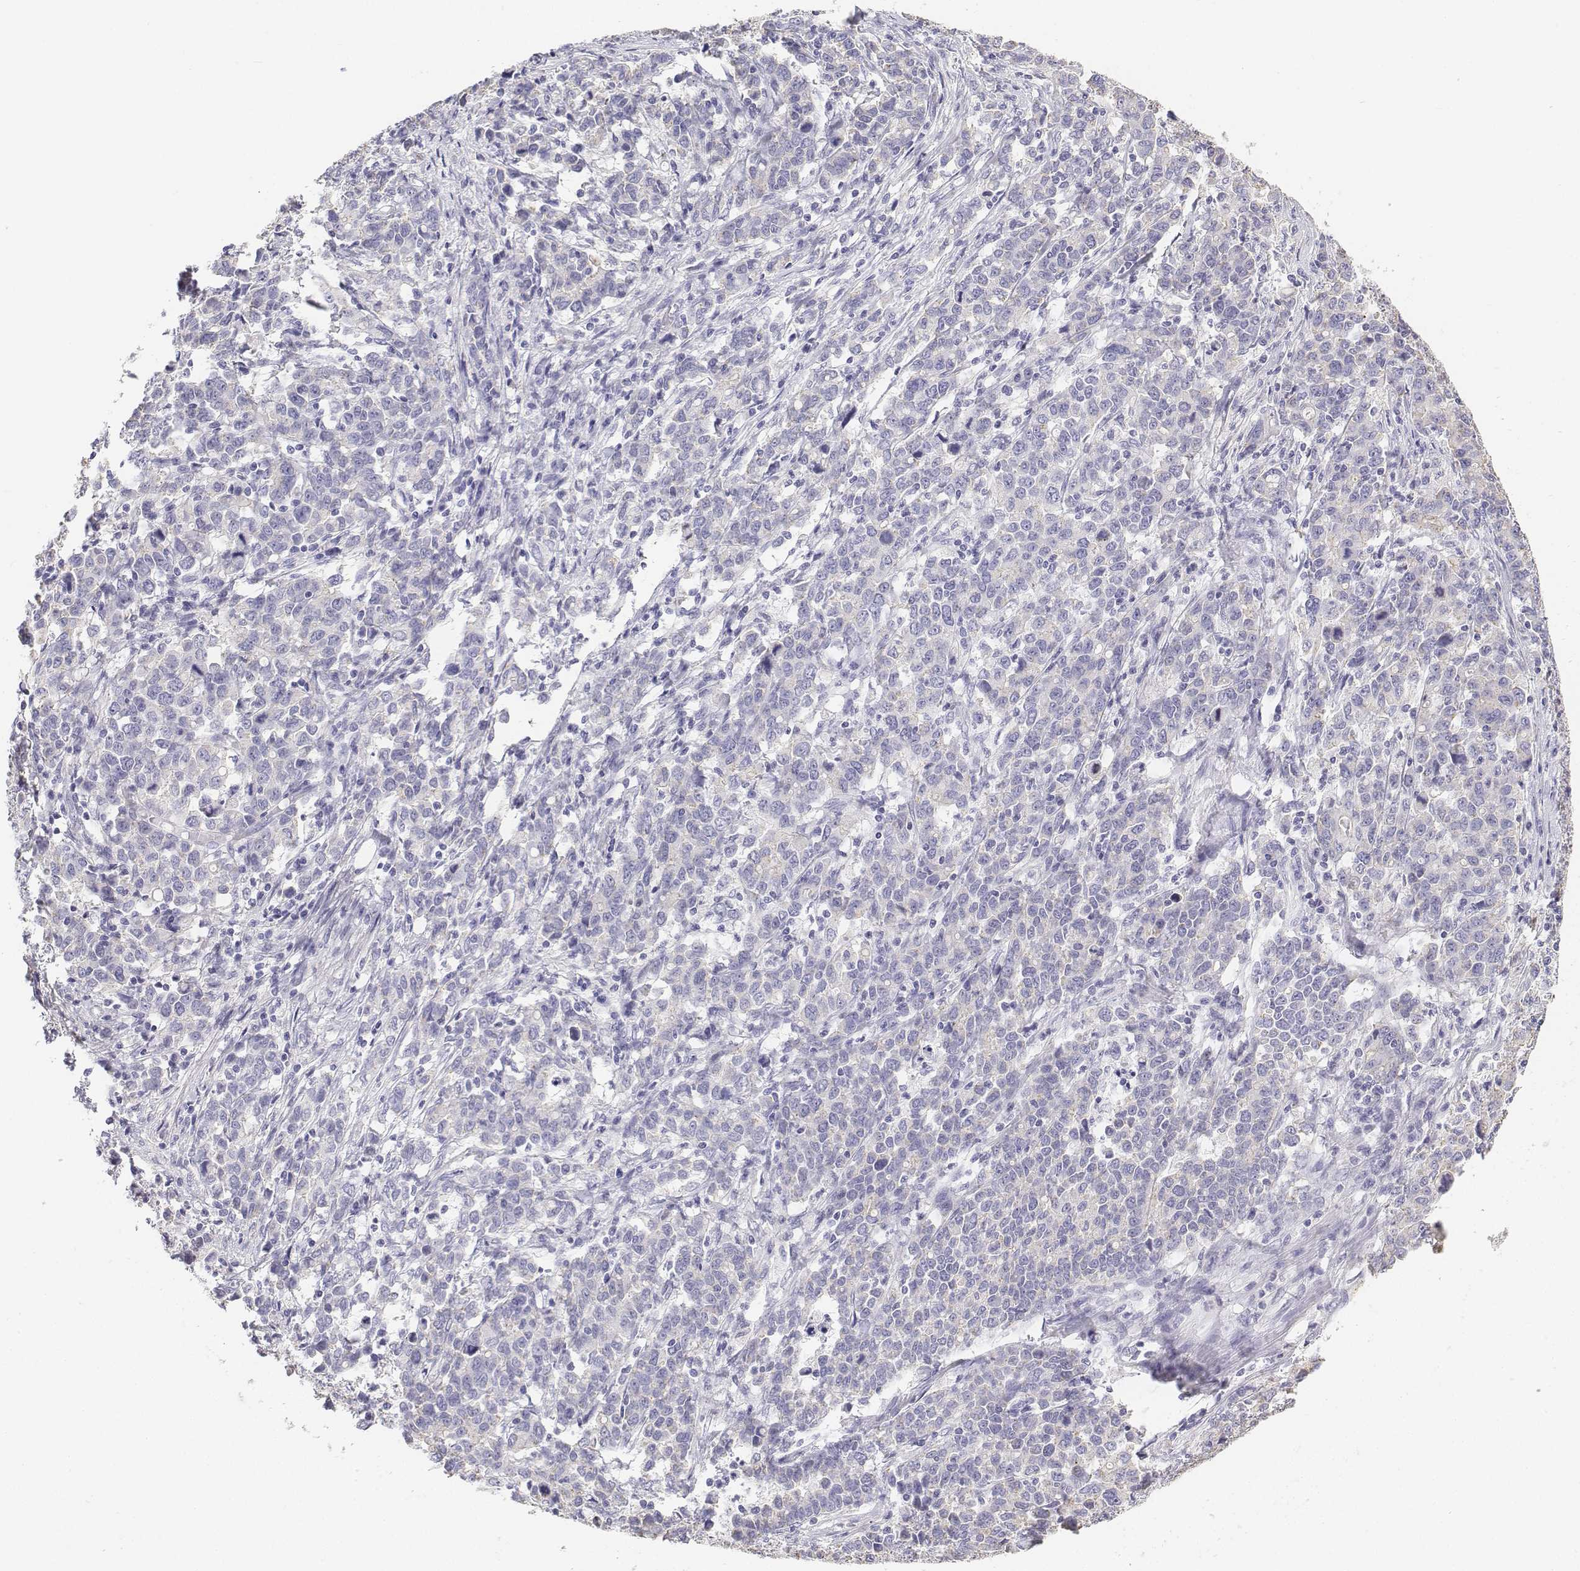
{"staining": {"intensity": "negative", "quantity": "none", "location": "none"}, "tissue": "stomach cancer", "cell_type": "Tumor cells", "image_type": "cancer", "snomed": [{"axis": "morphology", "description": "Adenocarcinoma, NOS"}, {"axis": "topography", "description": "Stomach, upper"}], "caption": "A high-resolution photomicrograph shows immunohistochemistry staining of adenocarcinoma (stomach), which shows no significant staining in tumor cells.", "gene": "LGSN", "patient": {"sex": "male", "age": 69}}